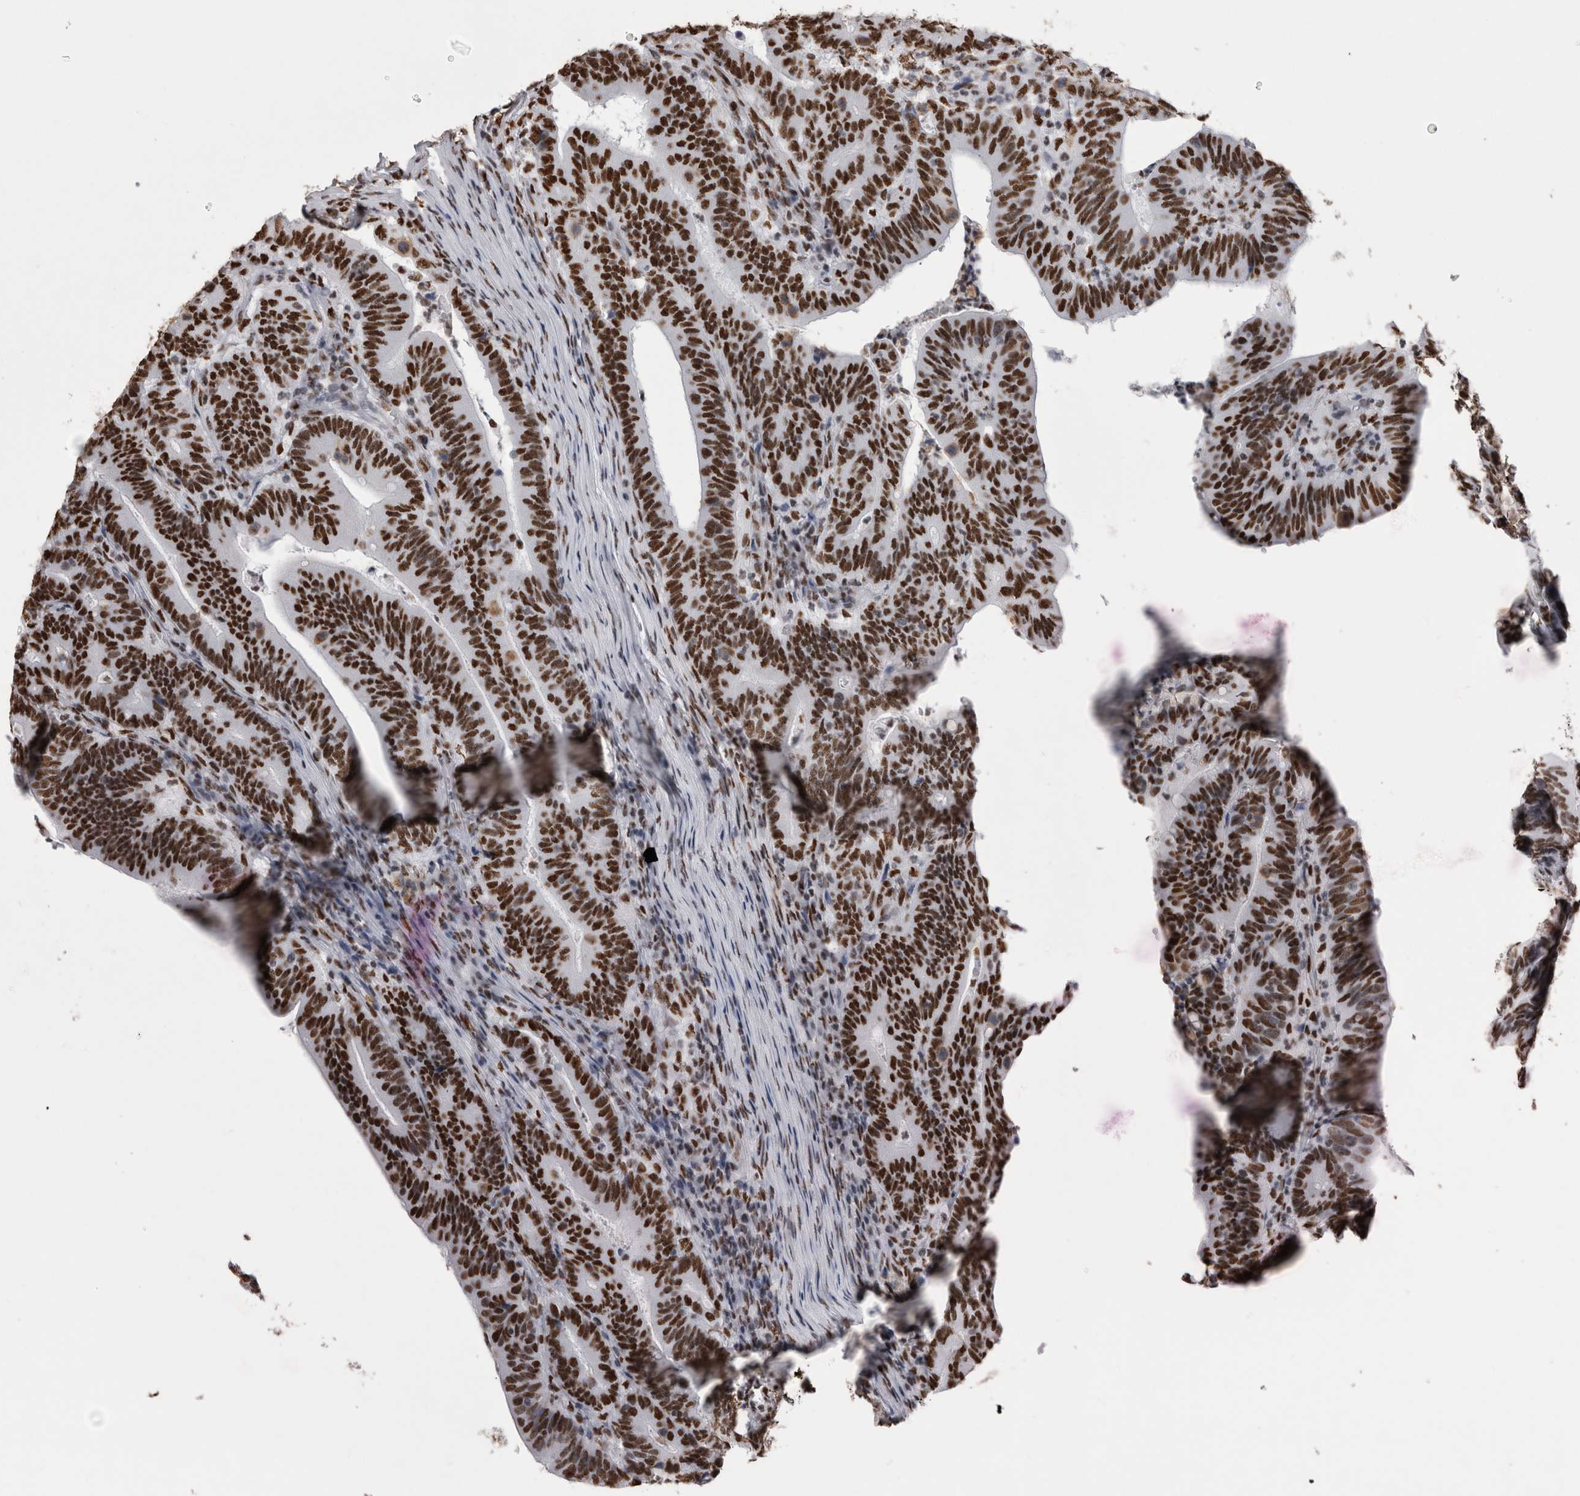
{"staining": {"intensity": "strong", "quantity": ">75%", "location": "nuclear"}, "tissue": "colorectal cancer", "cell_type": "Tumor cells", "image_type": "cancer", "snomed": [{"axis": "morphology", "description": "Adenocarcinoma, NOS"}, {"axis": "topography", "description": "Colon"}], "caption": "The histopathology image exhibits immunohistochemical staining of colorectal cancer. There is strong nuclear staining is appreciated in approximately >75% of tumor cells.", "gene": "ALPK3", "patient": {"sex": "female", "age": 66}}